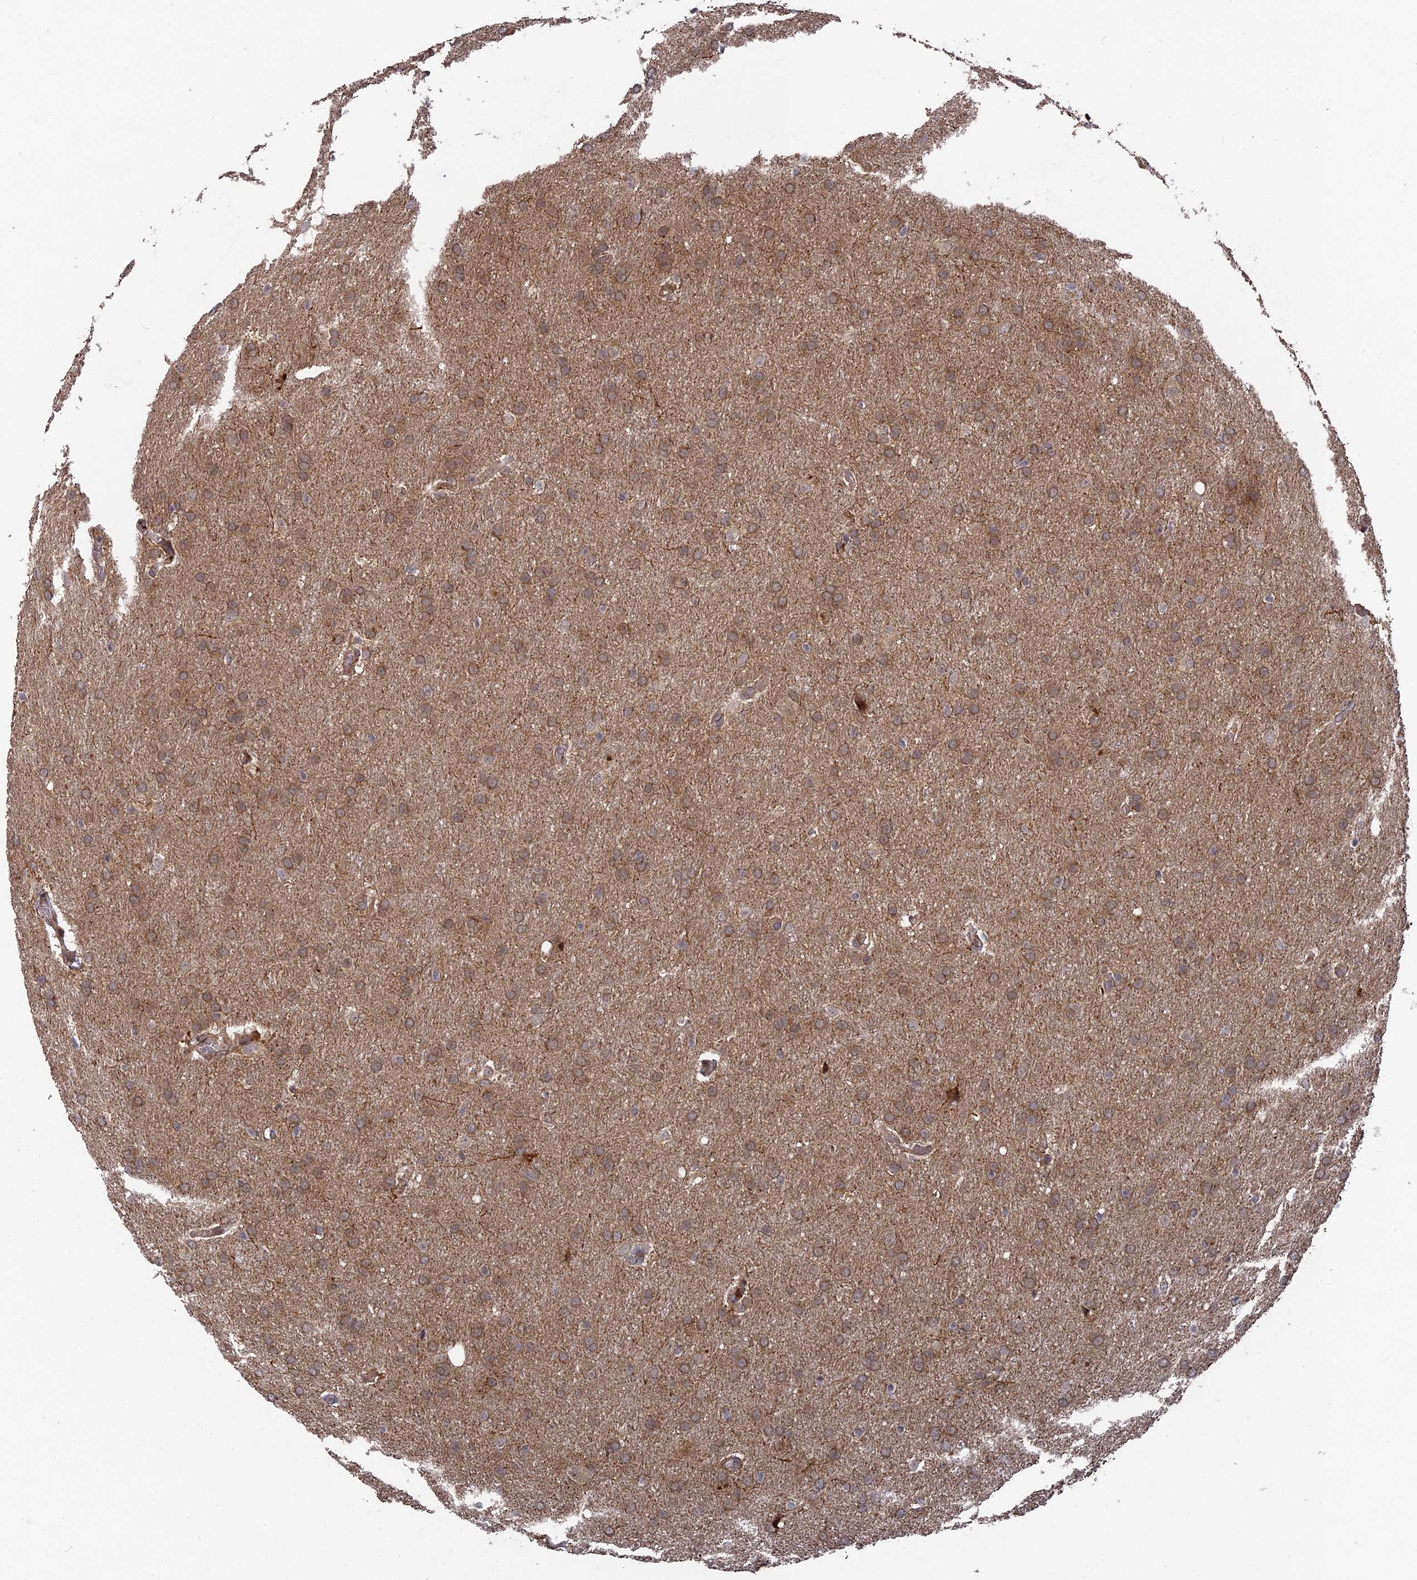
{"staining": {"intensity": "moderate", "quantity": "25%-75%", "location": "cytoplasmic/membranous"}, "tissue": "glioma", "cell_type": "Tumor cells", "image_type": "cancer", "snomed": [{"axis": "morphology", "description": "Glioma, malignant, Low grade"}, {"axis": "topography", "description": "Brain"}], "caption": "Immunohistochemistry (DAB (3,3'-diaminobenzidine)) staining of human glioma exhibits moderate cytoplasmic/membranous protein expression in about 25%-75% of tumor cells. (Stains: DAB in brown, nuclei in blue, Microscopy: brightfield microscopy at high magnification).", "gene": "GTF2IRD1", "patient": {"sex": "female", "age": 32}}